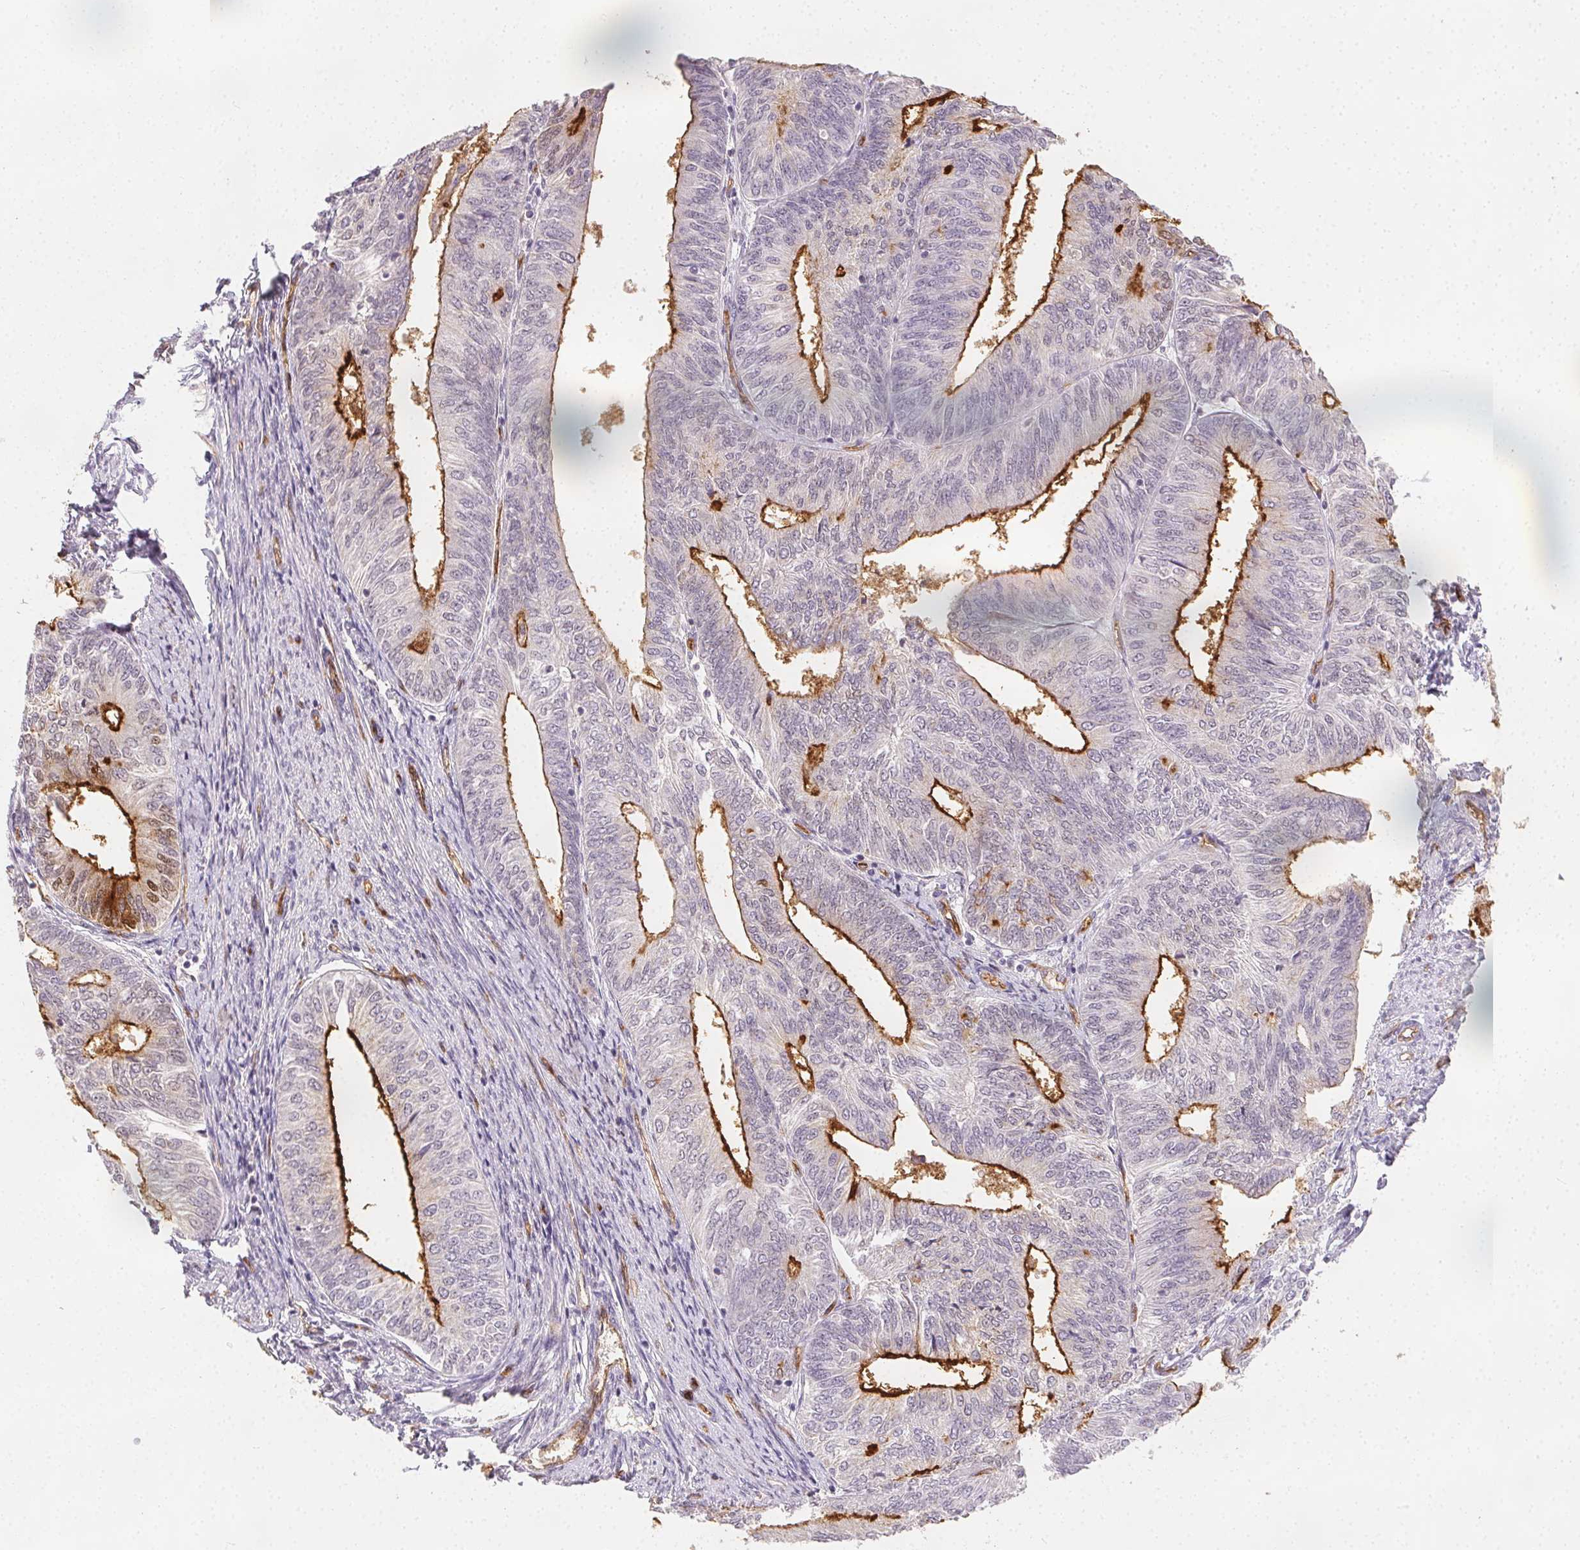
{"staining": {"intensity": "strong", "quantity": "25%-75%", "location": "cytoplasmic/membranous"}, "tissue": "endometrial cancer", "cell_type": "Tumor cells", "image_type": "cancer", "snomed": [{"axis": "morphology", "description": "Adenocarcinoma, NOS"}, {"axis": "topography", "description": "Endometrium"}], "caption": "Immunohistochemical staining of endometrial adenocarcinoma reveals strong cytoplasmic/membranous protein expression in approximately 25%-75% of tumor cells.", "gene": "PODXL", "patient": {"sex": "female", "age": 58}}